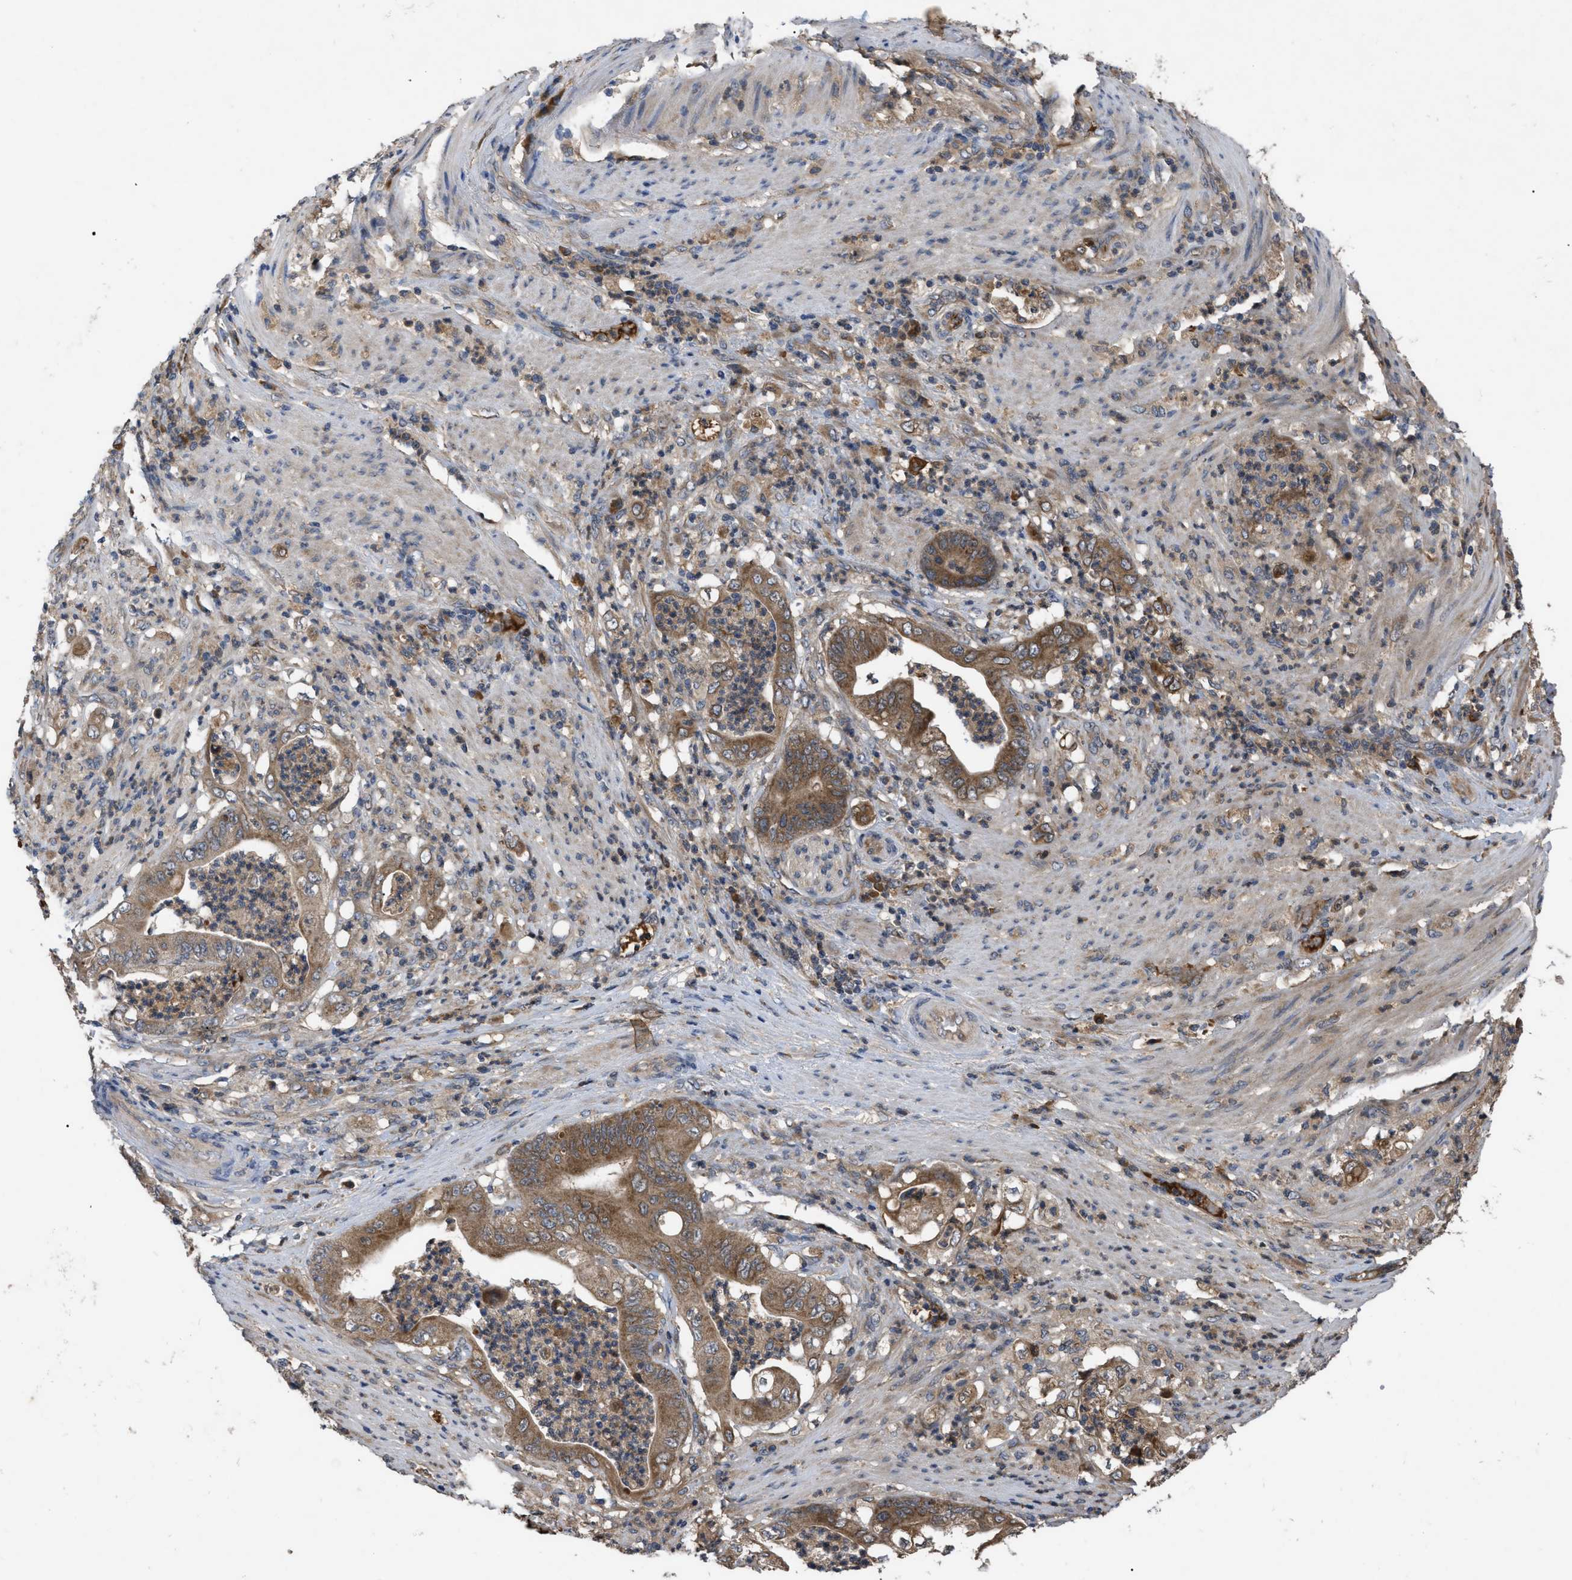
{"staining": {"intensity": "moderate", "quantity": ">75%", "location": "cytoplasmic/membranous"}, "tissue": "stomach cancer", "cell_type": "Tumor cells", "image_type": "cancer", "snomed": [{"axis": "morphology", "description": "Adenocarcinoma, NOS"}, {"axis": "topography", "description": "Stomach"}], "caption": "IHC of stomach cancer exhibits medium levels of moderate cytoplasmic/membranous staining in about >75% of tumor cells.", "gene": "RAB2A", "patient": {"sex": "female", "age": 73}}